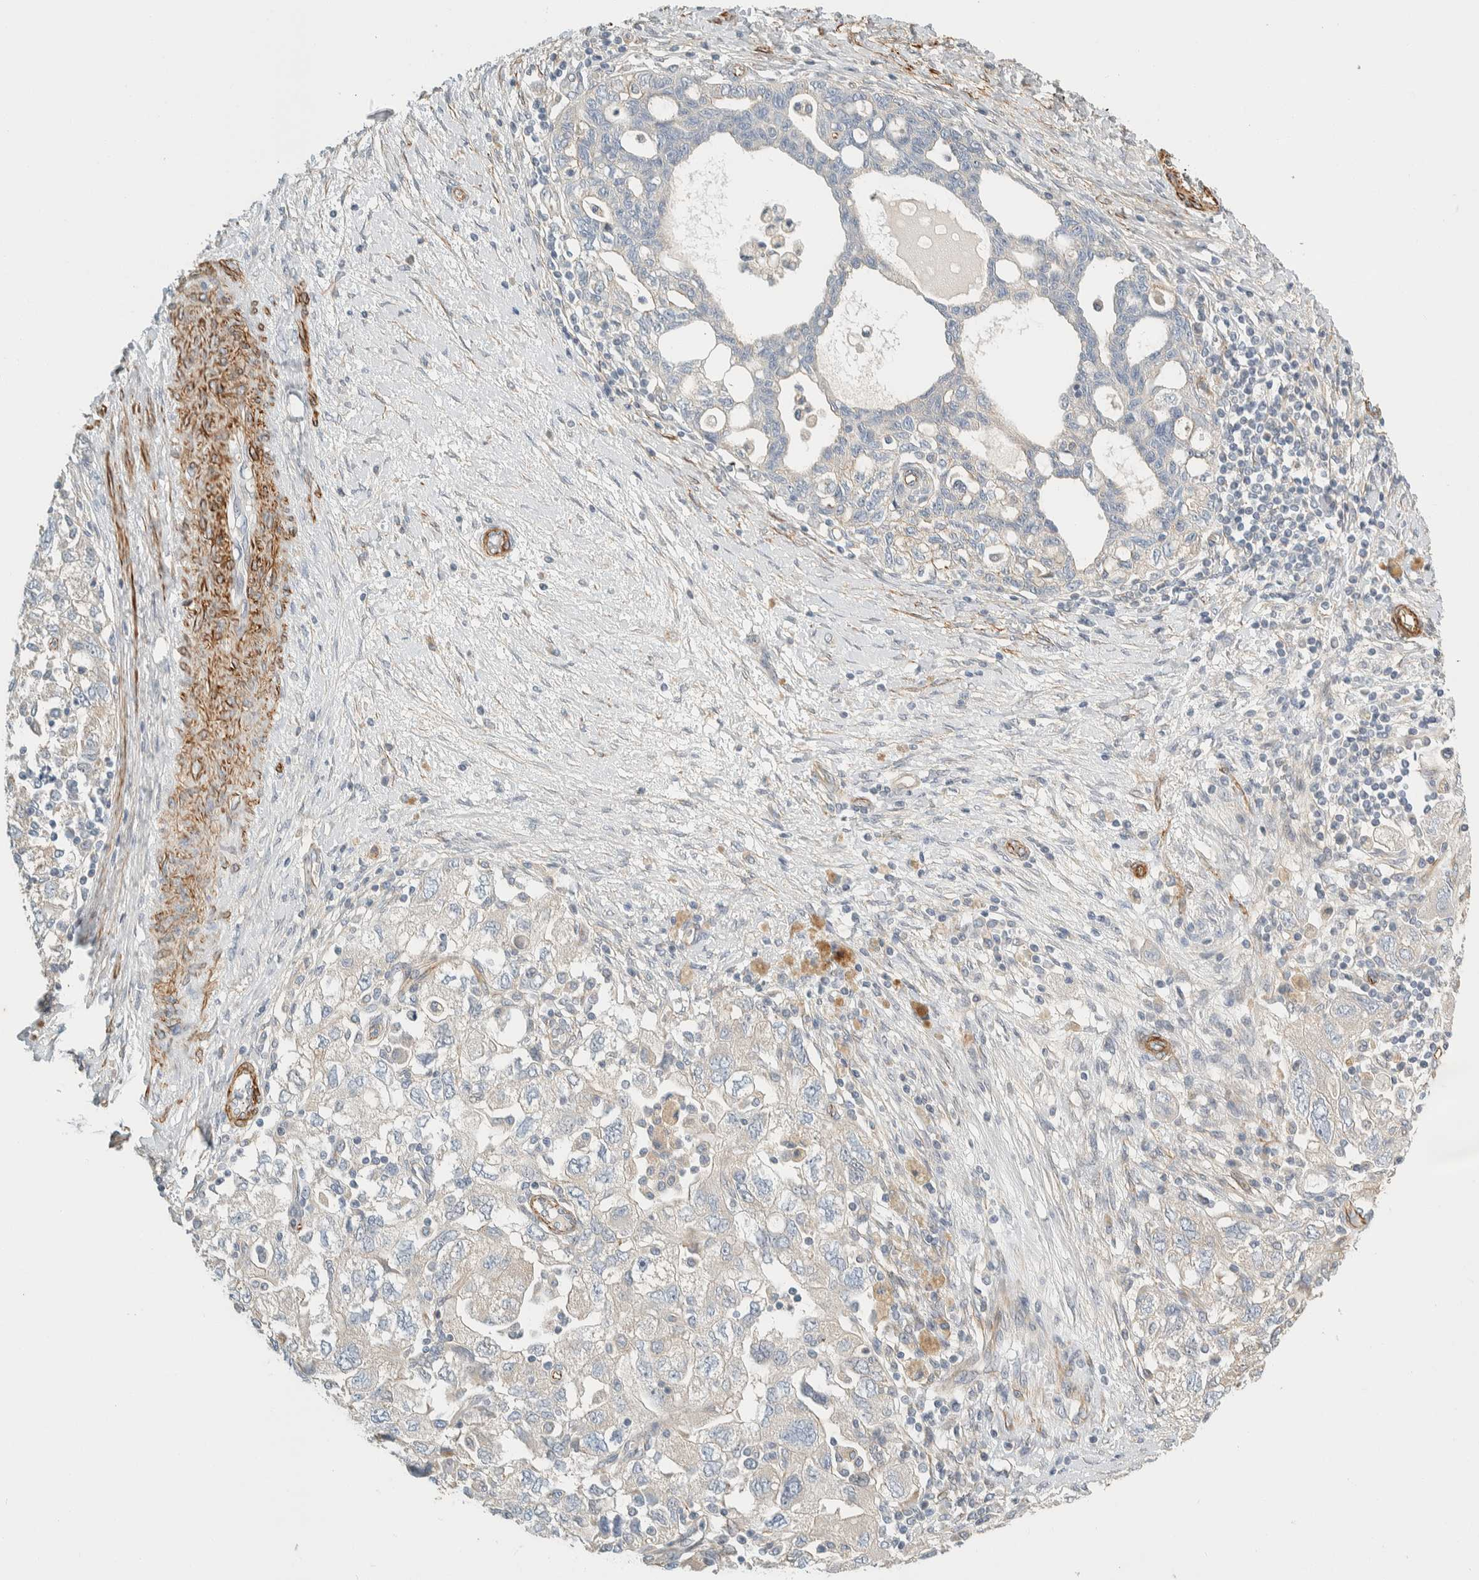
{"staining": {"intensity": "negative", "quantity": "none", "location": "none"}, "tissue": "ovarian cancer", "cell_type": "Tumor cells", "image_type": "cancer", "snomed": [{"axis": "morphology", "description": "Carcinoma, NOS"}, {"axis": "morphology", "description": "Cystadenocarcinoma, serous, NOS"}, {"axis": "topography", "description": "Ovary"}], "caption": "The histopathology image displays no staining of tumor cells in ovarian serous cystadenocarcinoma.", "gene": "CDR2", "patient": {"sex": "female", "age": 69}}